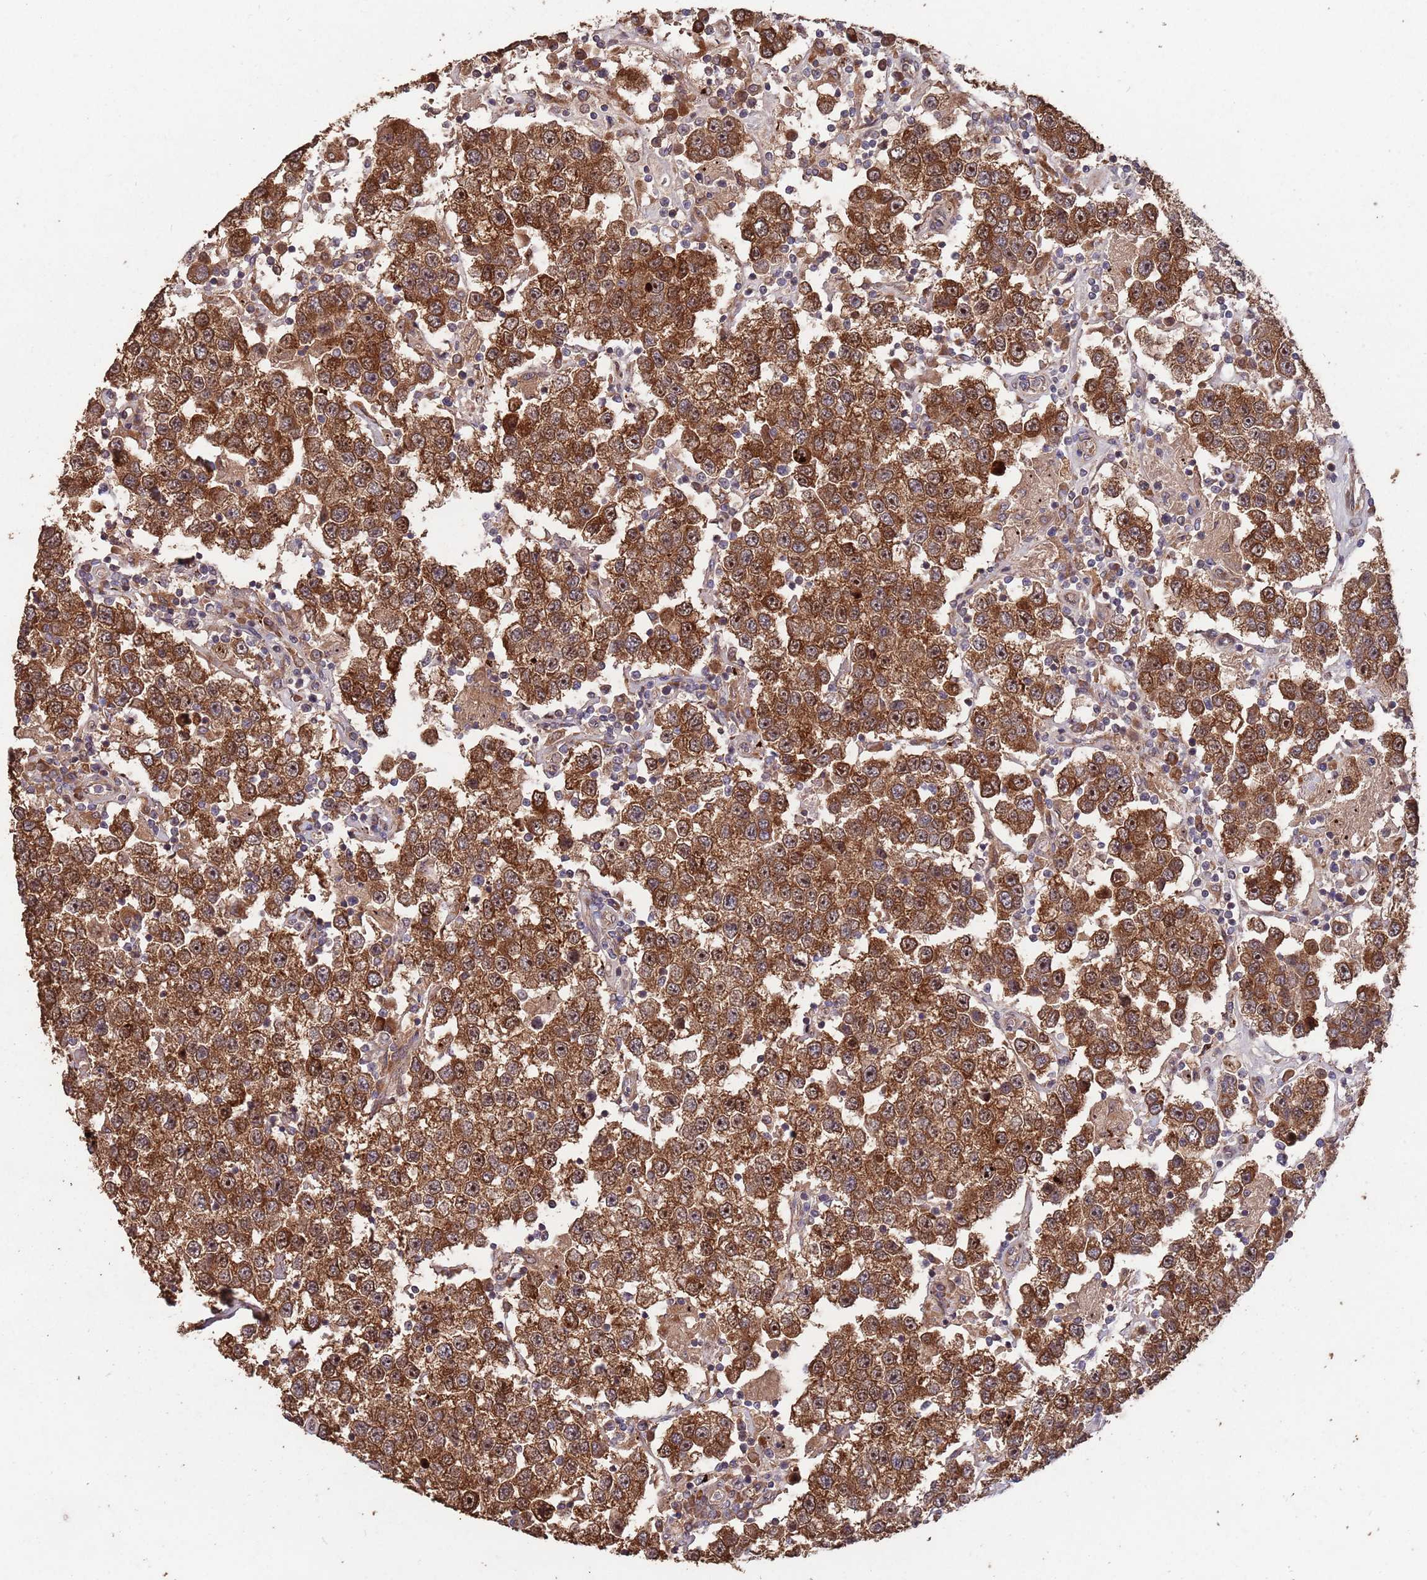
{"staining": {"intensity": "moderate", "quantity": ">75%", "location": "cytoplasmic/membranous,nuclear"}, "tissue": "testis cancer", "cell_type": "Tumor cells", "image_type": "cancer", "snomed": [{"axis": "morphology", "description": "Seminoma, NOS"}, {"axis": "topography", "description": "Testis"}], "caption": "High-magnification brightfield microscopy of testis cancer (seminoma) stained with DAB (brown) and counterstained with hematoxylin (blue). tumor cells exhibit moderate cytoplasmic/membranous and nuclear staining is appreciated in about>75% of cells.", "gene": "ZNF428", "patient": {"sex": "male", "age": 37}}